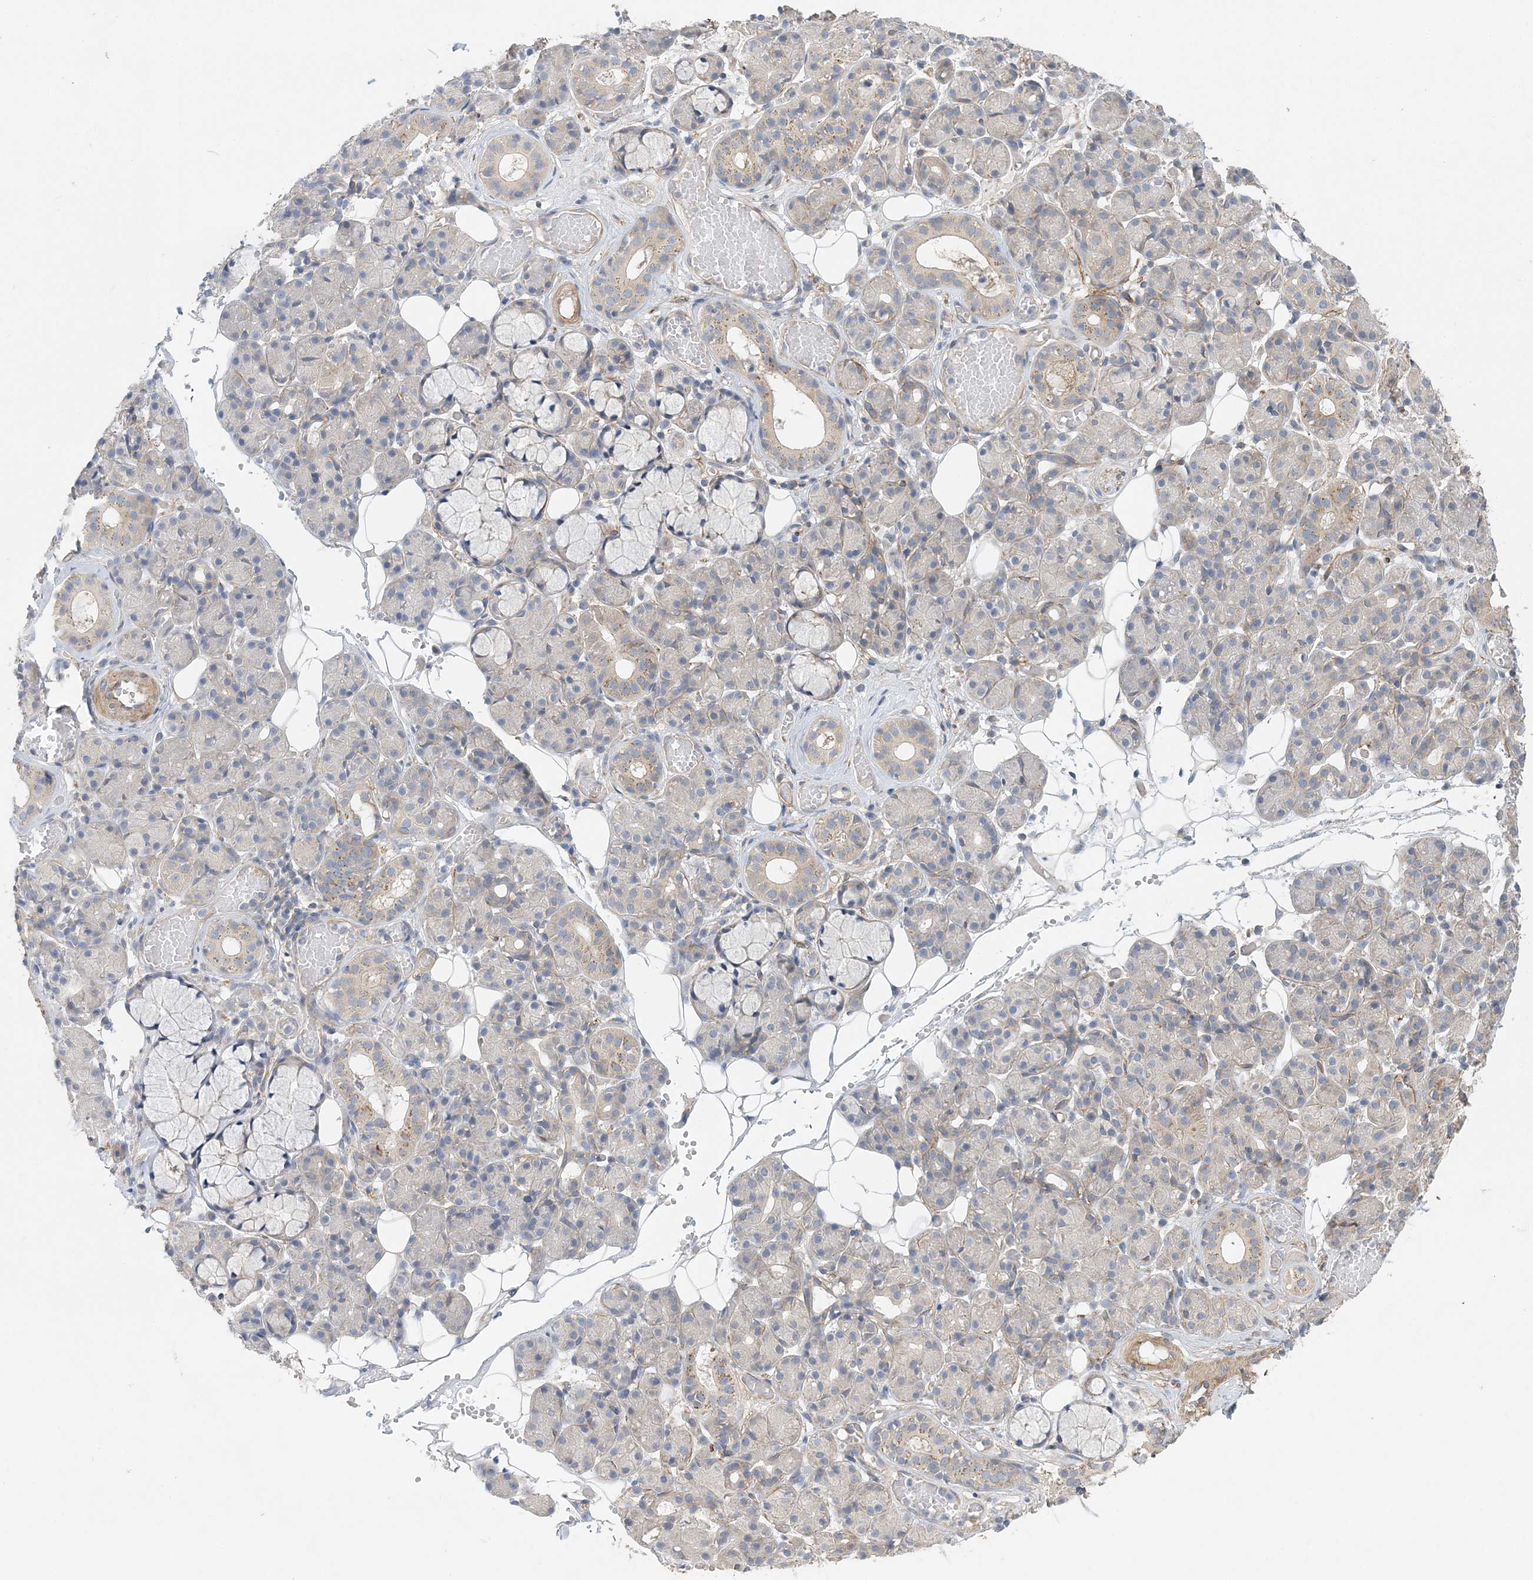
{"staining": {"intensity": "weak", "quantity": "<25%", "location": "cytoplasmic/membranous"}, "tissue": "salivary gland", "cell_type": "Glandular cells", "image_type": "normal", "snomed": [{"axis": "morphology", "description": "Normal tissue, NOS"}, {"axis": "topography", "description": "Salivary gland"}], "caption": "Glandular cells are negative for protein expression in benign human salivary gland. The staining was performed using DAB to visualize the protein expression in brown, while the nuclei were stained in blue with hematoxylin (Magnification: 20x).", "gene": "MAP4K5", "patient": {"sex": "male", "age": 63}}